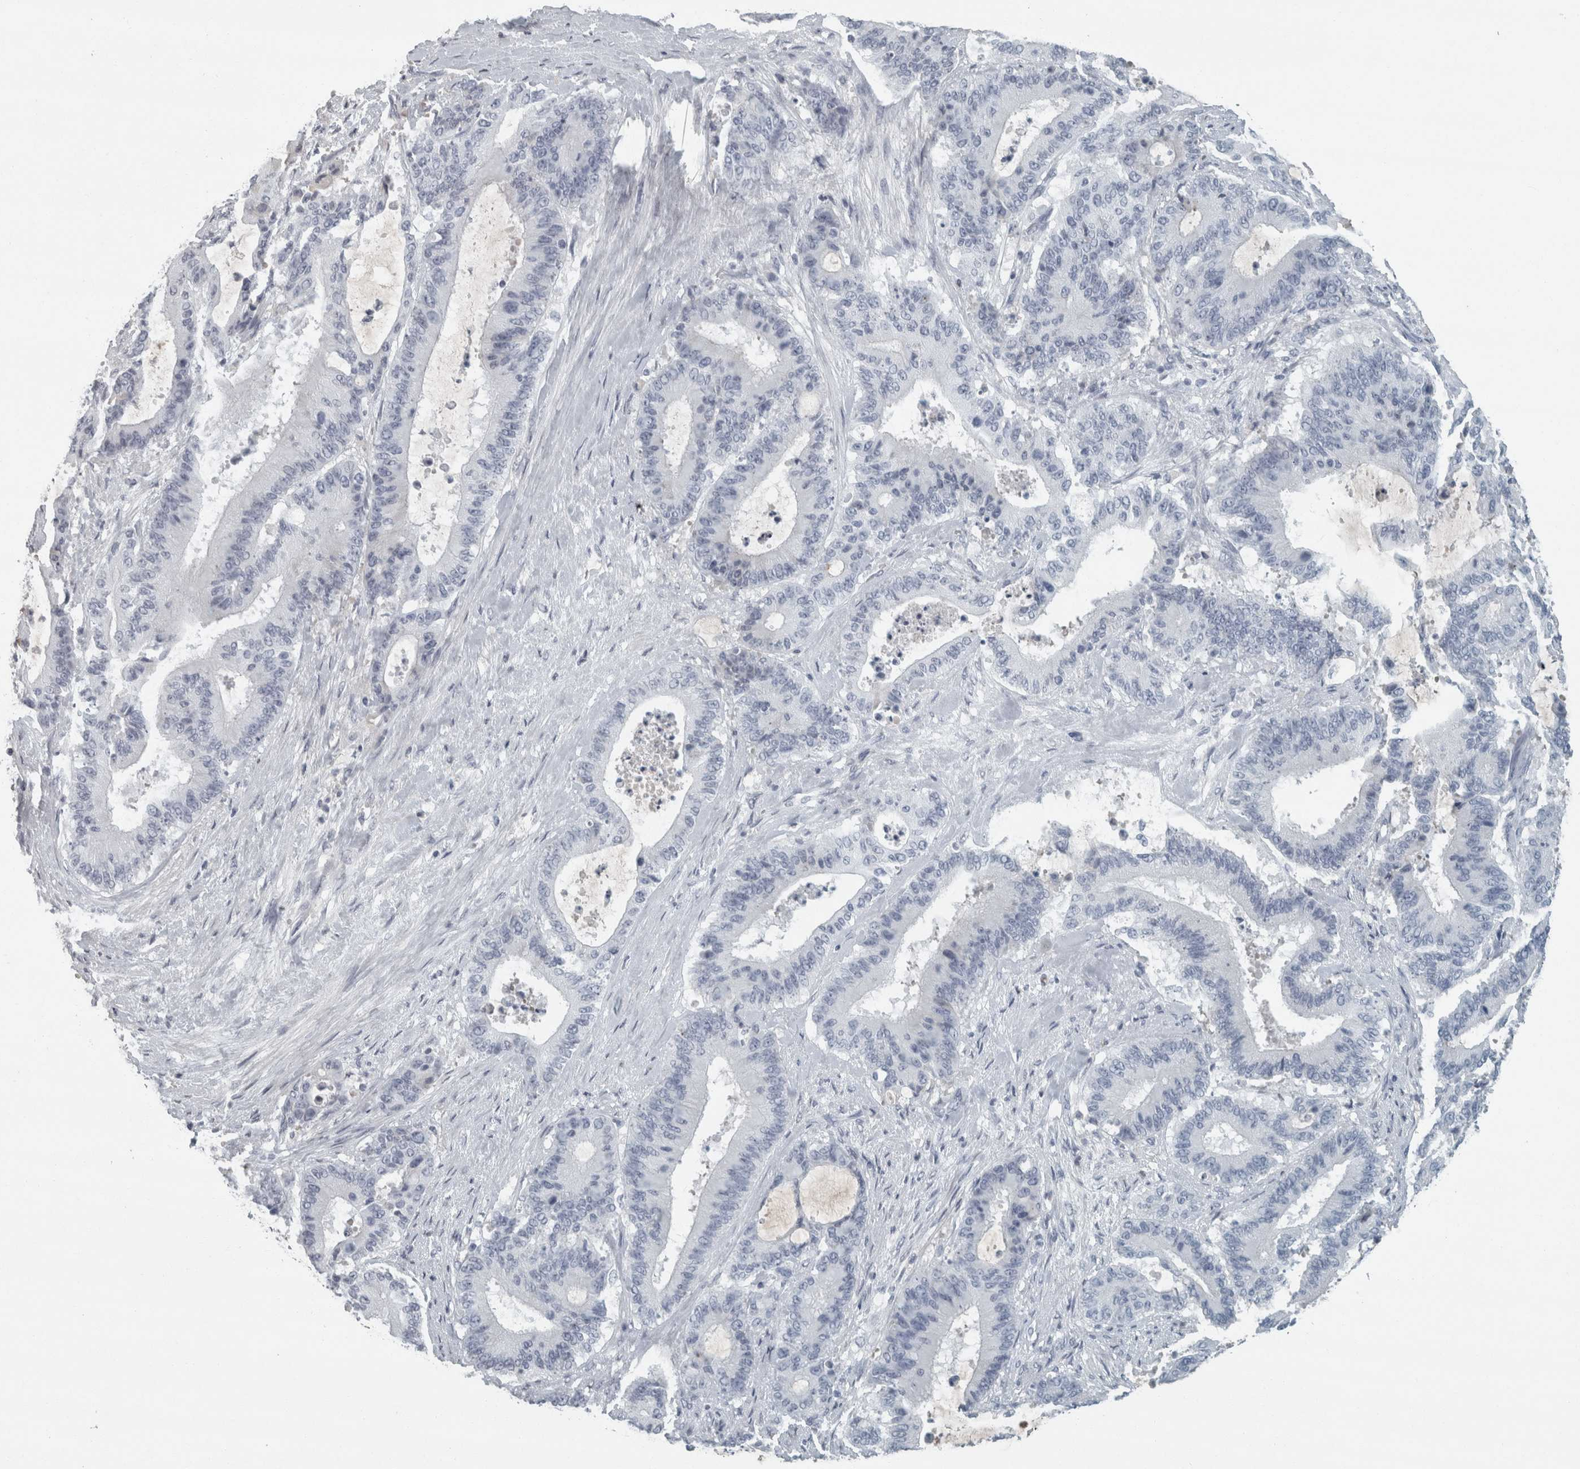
{"staining": {"intensity": "negative", "quantity": "none", "location": "none"}, "tissue": "liver cancer", "cell_type": "Tumor cells", "image_type": "cancer", "snomed": [{"axis": "morphology", "description": "Cholangiocarcinoma"}, {"axis": "topography", "description": "Liver"}], "caption": "Cholangiocarcinoma (liver) was stained to show a protein in brown. There is no significant positivity in tumor cells.", "gene": "CHL1", "patient": {"sex": "female", "age": 73}}